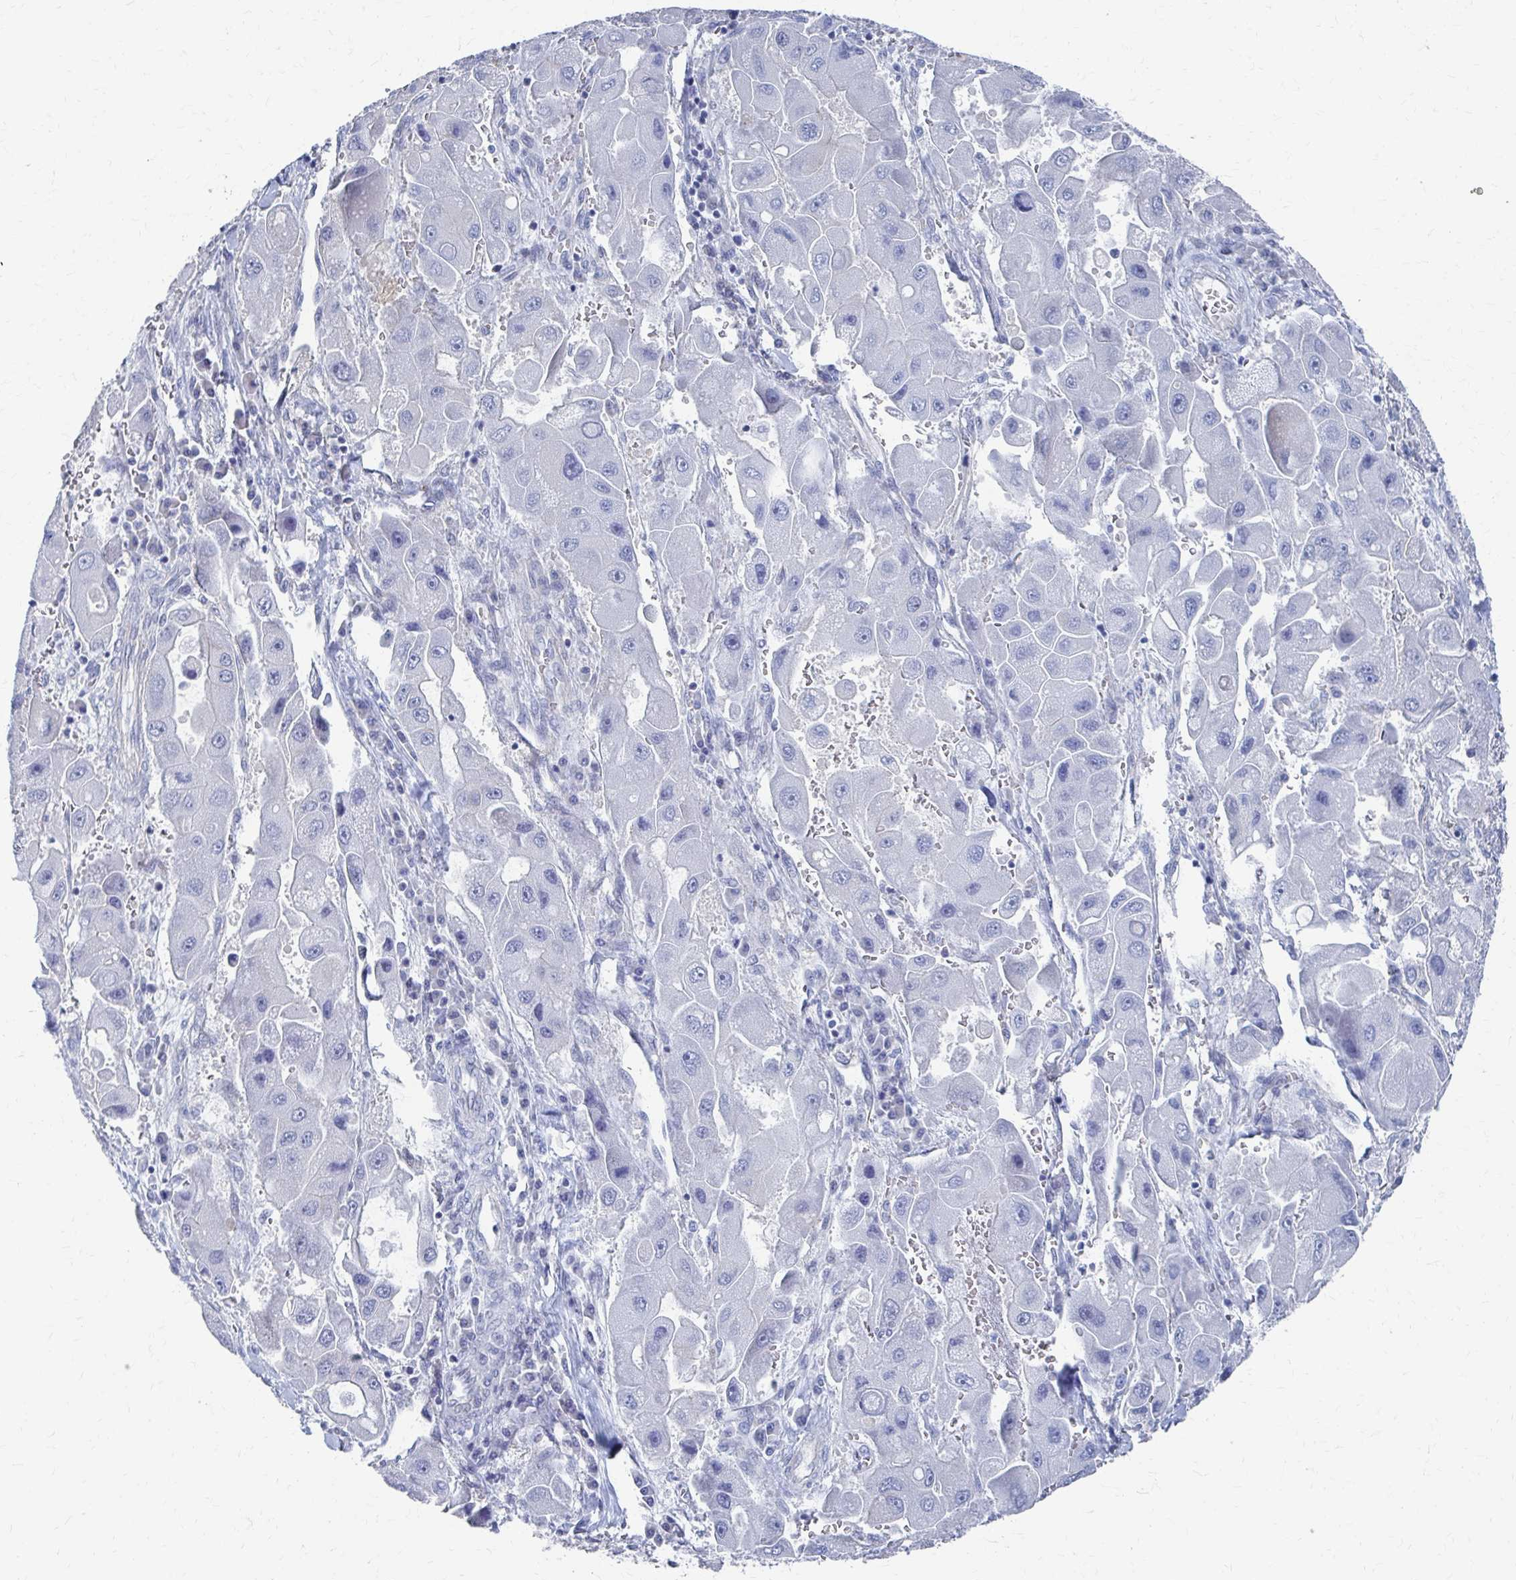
{"staining": {"intensity": "negative", "quantity": "none", "location": "none"}, "tissue": "liver cancer", "cell_type": "Tumor cells", "image_type": "cancer", "snomed": [{"axis": "morphology", "description": "Carcinoma, Hepatocellular, NOS"}, {"axis": "topography", "description": "Liver"}], "caption": "The photomicrograph reveals no staining of tumor cells in liver cancer.", "gene": "PLEKHG7", "patient": {"sex": "male", "age": 24}}